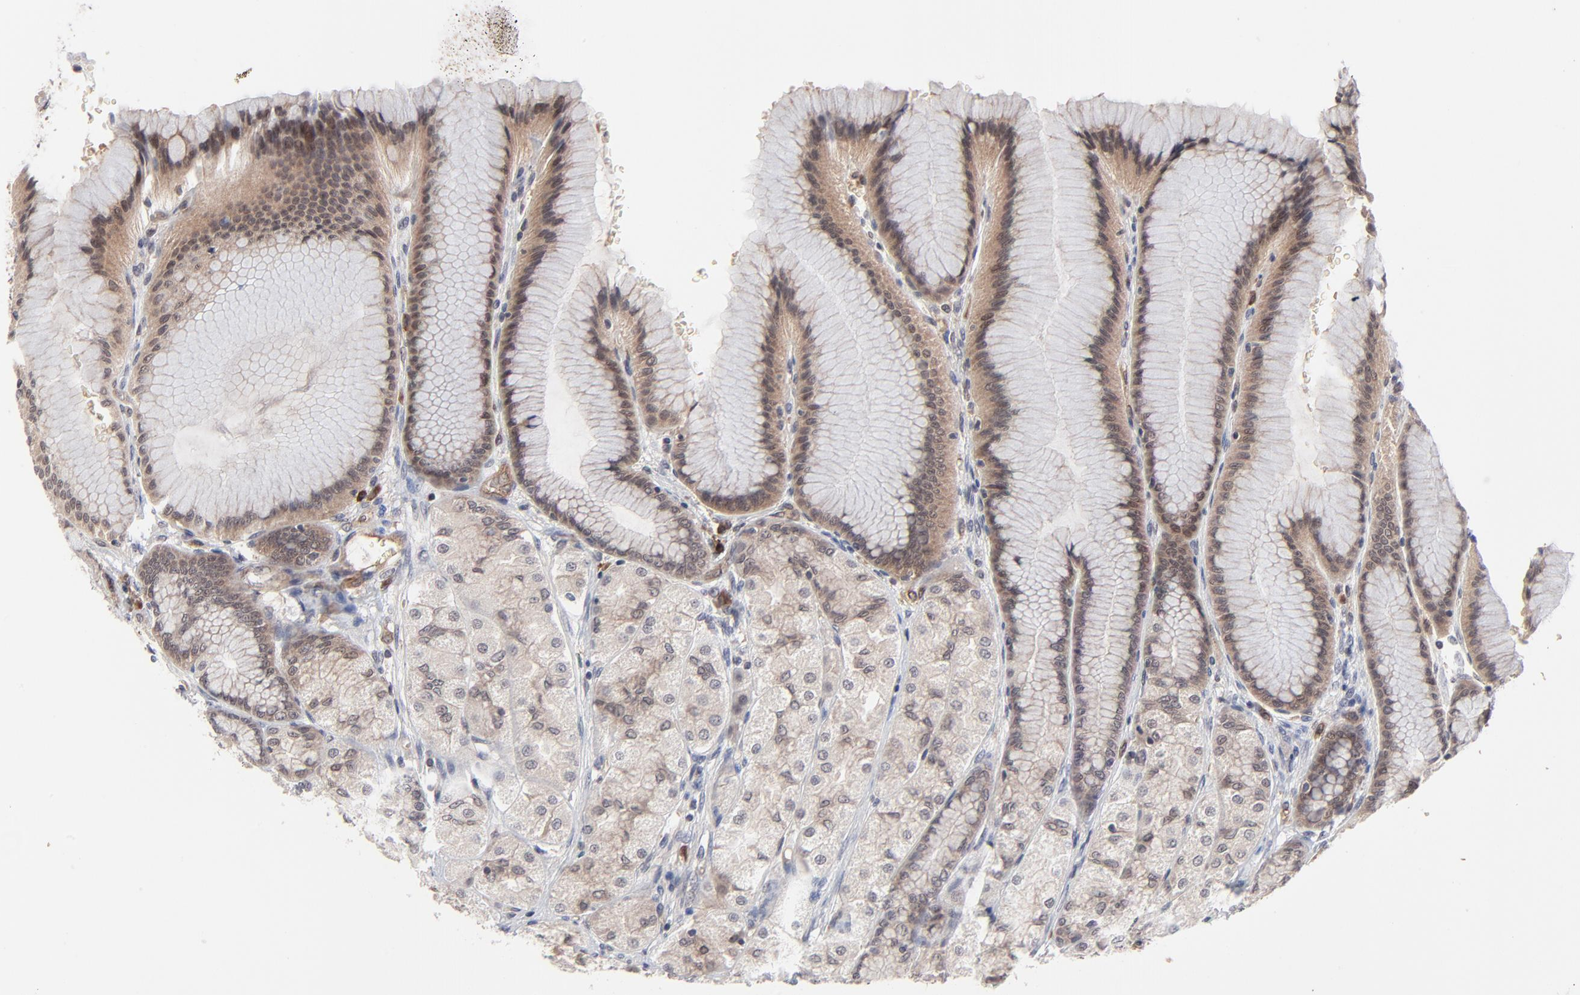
{"staining": {"intensity": "moderate", "quantity": ">75%", "location": "cytoplasmic/membranous,nuclear"}, "tissue": "stomach", "cell_type": "Glandular cells", "image_type": "normal", "snomed": [{"axis": "morphology", "description": "Normal tissue, NOS"}, {"axis": "morphology", "description": "Adenocarcinoma, NOS"}, {"axis": "topography", "description": "Stomach"}, {"axis": "topography", "description": "Stomach, lower"}], "caption": "High-magnification brightfield microscopy of normal stomach stained with DAB (brown) and counterstained with hematoxylin (blue). glandular cells exhibit moderate cytoplasmic/membranous,nuclear staining is appreciated in about>75% of cells. (Stains: DAB (3,3'-diaminobenzidine) in brown, nuclei in blue, Microscopy: brightfield microscopy at high magnification).", "gene": "CASP10", "patient": {"sex": "female", "age": 65}}